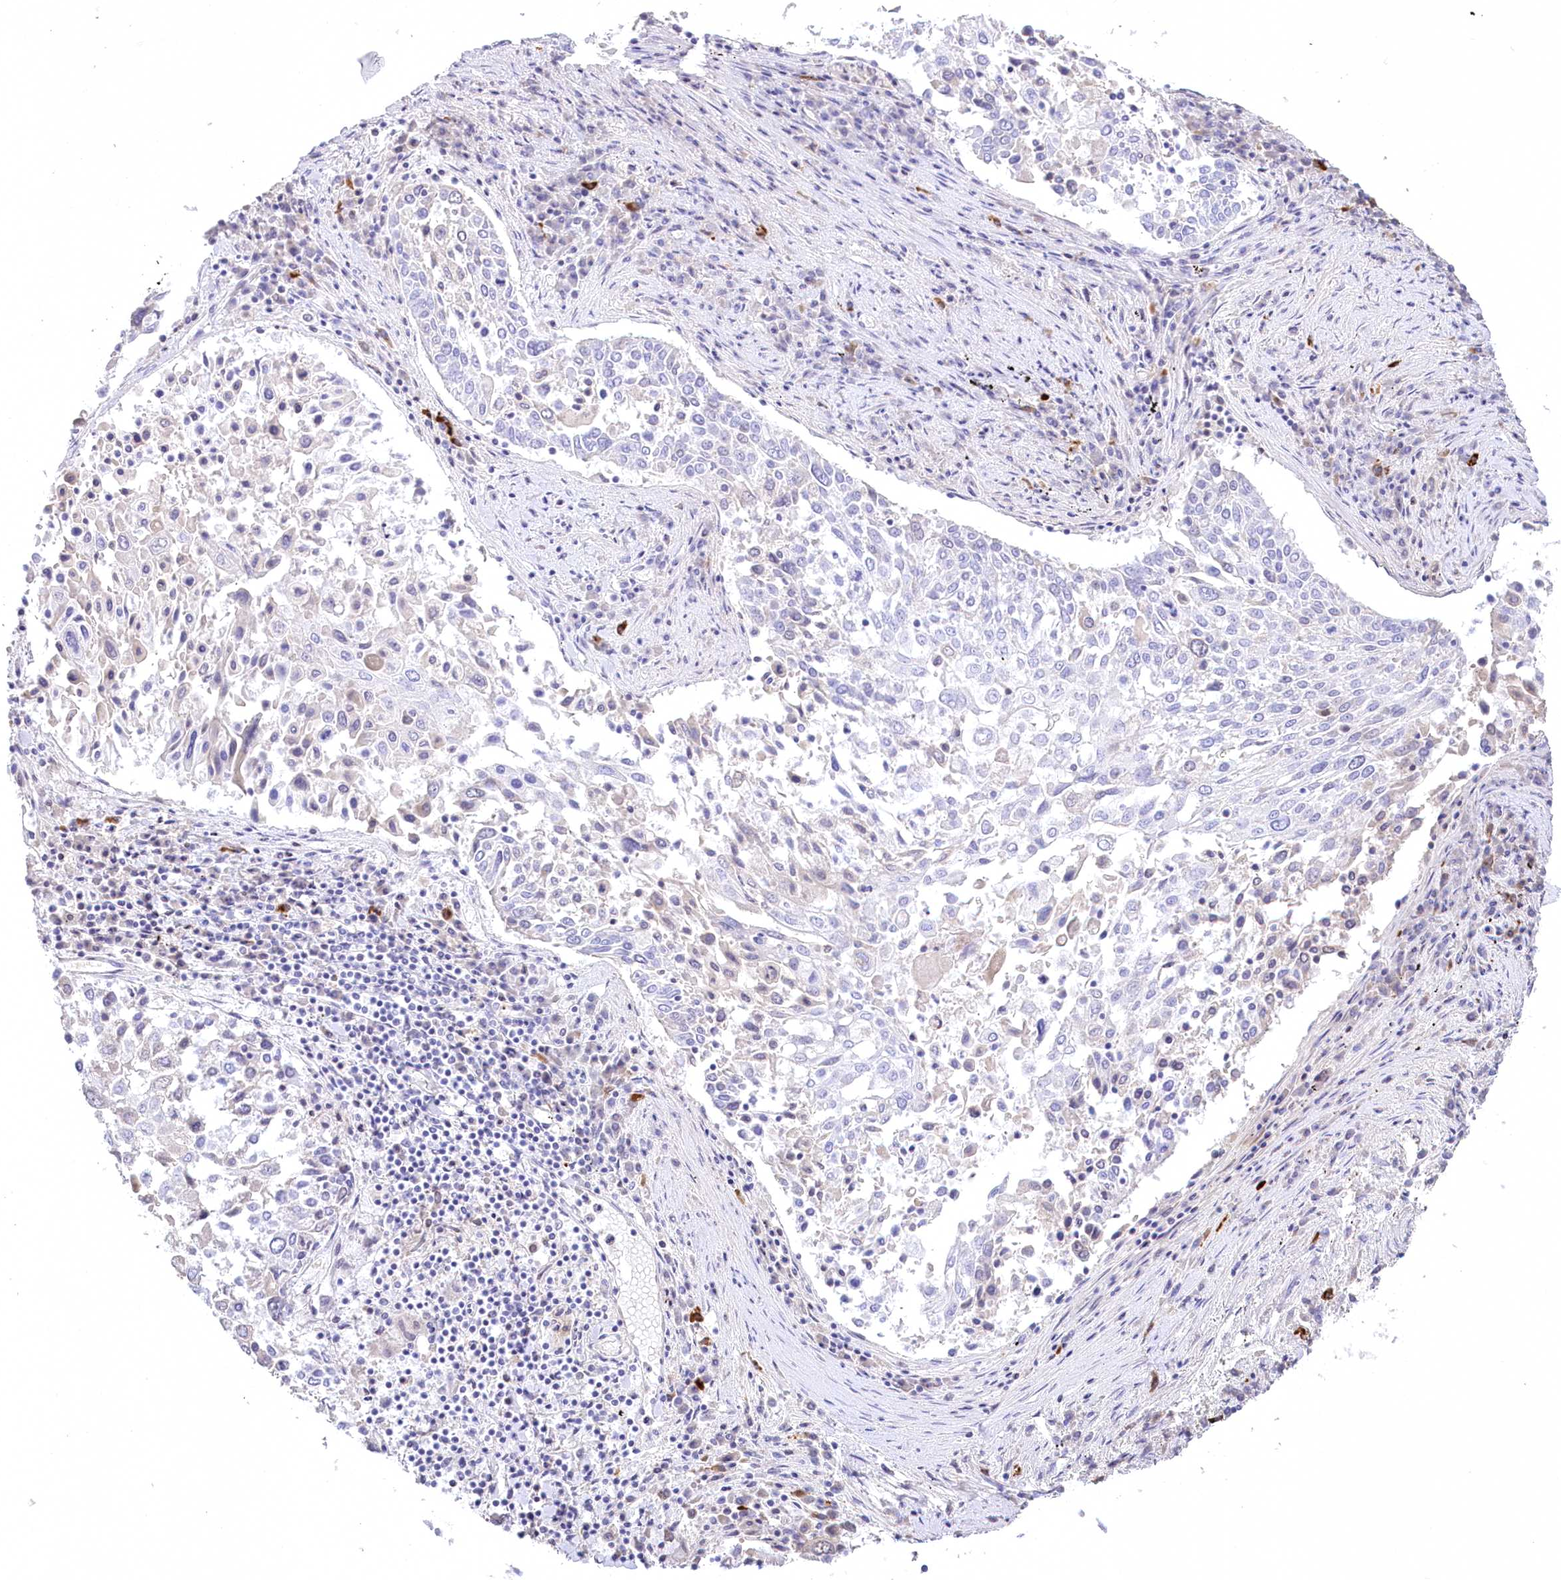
{"staining": {"intensity": "negative", "quantity": "none", "location": "none"}, "tissue": "lung cancer", "cell_type": "Tumor cells", "image_type": "cancer", "snomed": [{"axis": "morphology", "description": "Squamous cell carcinoma, NOS"}, {"axis": "topography", "description": "Lung"}], "caption": "Tumor cells are negative for protein expression in human lung cancer.", "gene": "MYOZ1", "patient": {"sex": "male", "age": 65}}